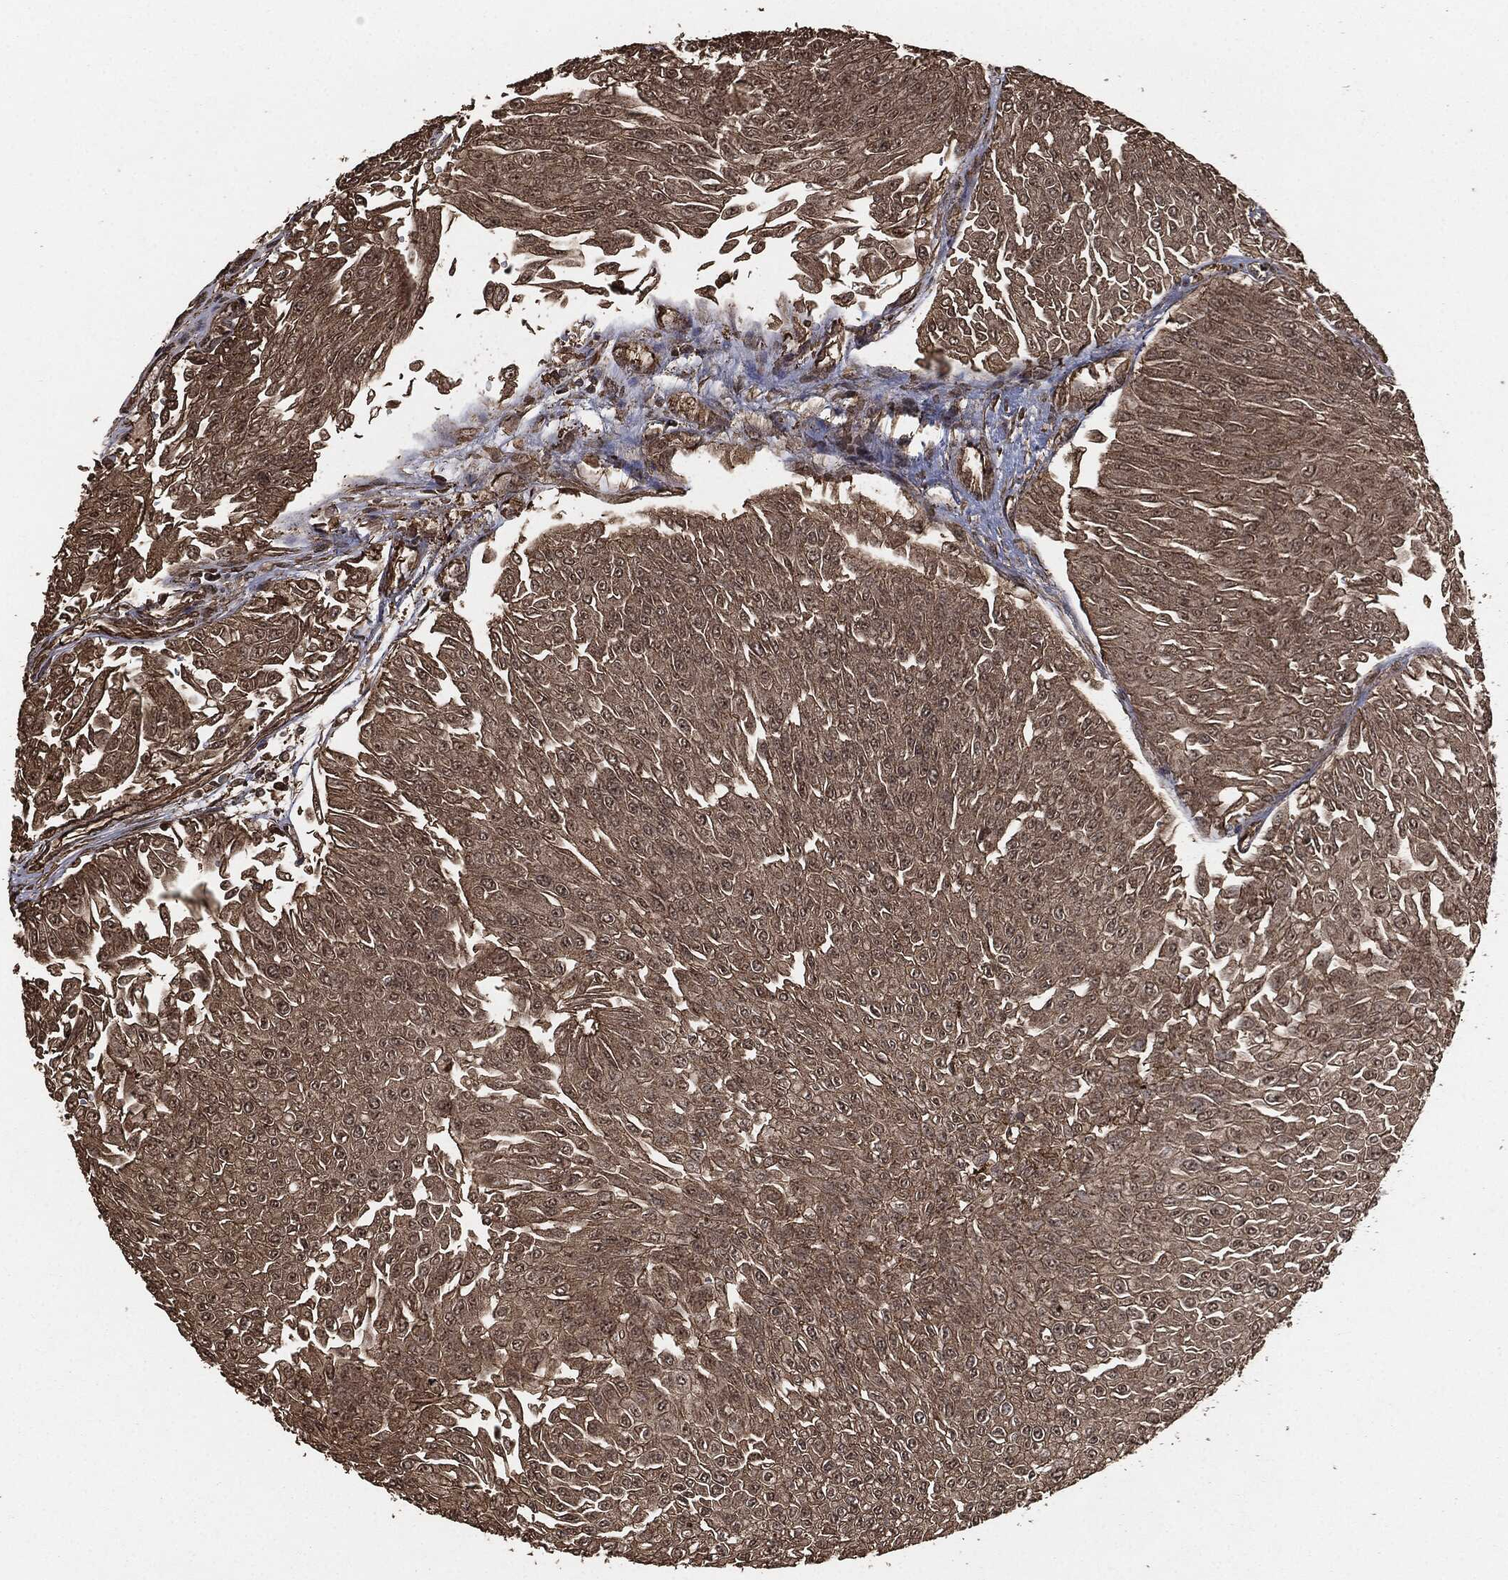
{"staining": {"intensity": "moderate", "quantity": "25%-75%", "location": "cytoplasmic/membranous"}, "tissue": "urothelial cancer", "cell_type": "Tumor cells", "image_type": "cancer", "snomed": [{"axis": "morphology", "description": "Urothelial carcinoma, Low grade"}, {"axis": "topography", "description": "Urinary bladder"}], "caption": "Protein expression analysis of urothelial carcinoma (low-grade) displays moderate cytoplasmic/membranous expression in approximately 25%-75% of tumor cells. (Brightfield microscopy of DAB IHC at high magnification).", "gene": "EGFR", "patient": {"sex": "male", "age": 67}}